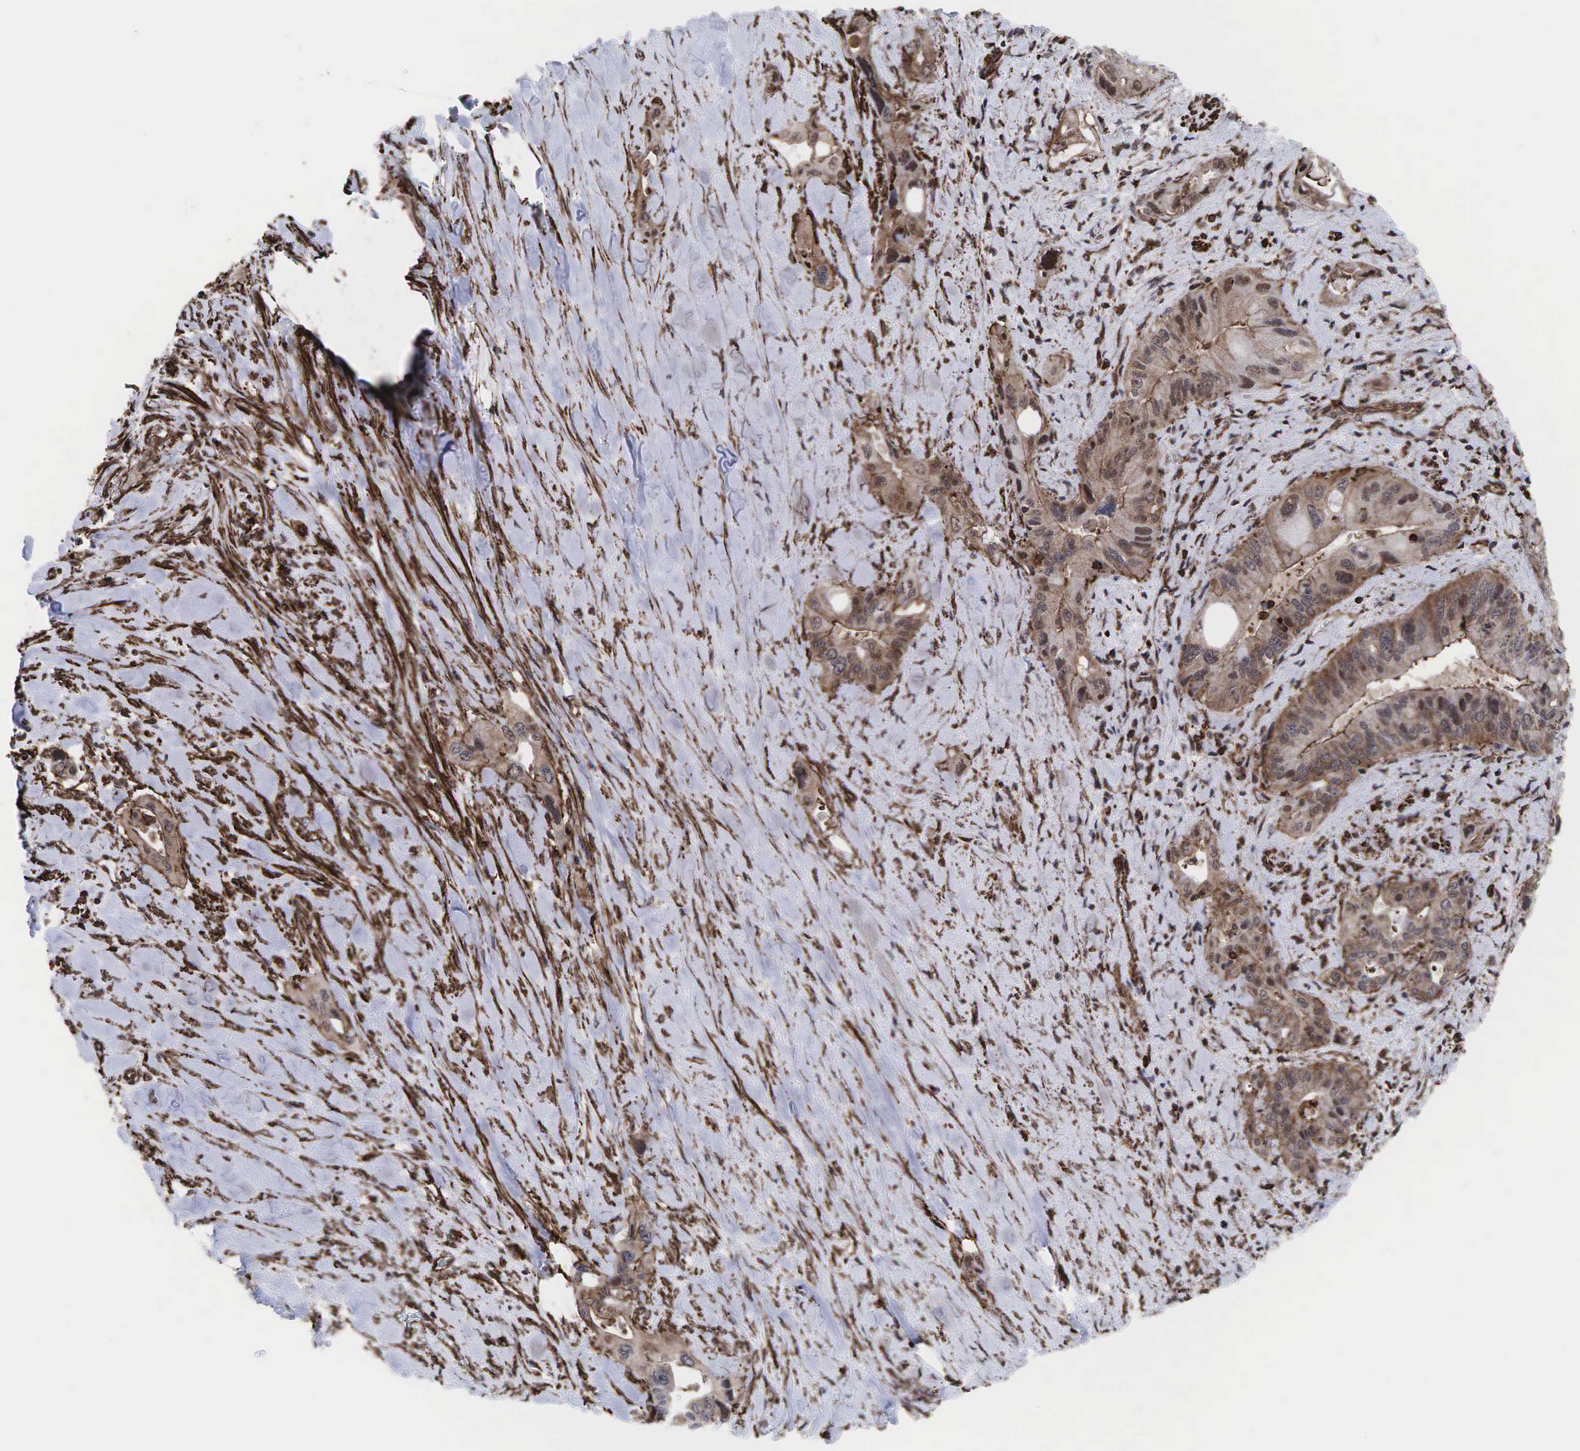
{"staining": {"intensity": "weak", "quantity": ">75%", "location": "cytoplasmic/membranous"}, "tissue": "pancreatic cancer", "cell_type": "Tumor cells", "image_type": "cancer", "snomed": [{"axis": "morphology", "description": "Adenocarcinoma, NOS"}, {"axis": "topography", "description": "Pancreas"}], "caption": "Brown immunohistochemical staining in pancreatic cancer (adenocarcinoma) demonstrates weak cytoplasmic/membranous positivity in about >75% of tumor cells. (DAB IHC with brightfield microscopy, high magnification).", "gene": "GPRASP1", "patient": {"sex": "male", "age": 77}}